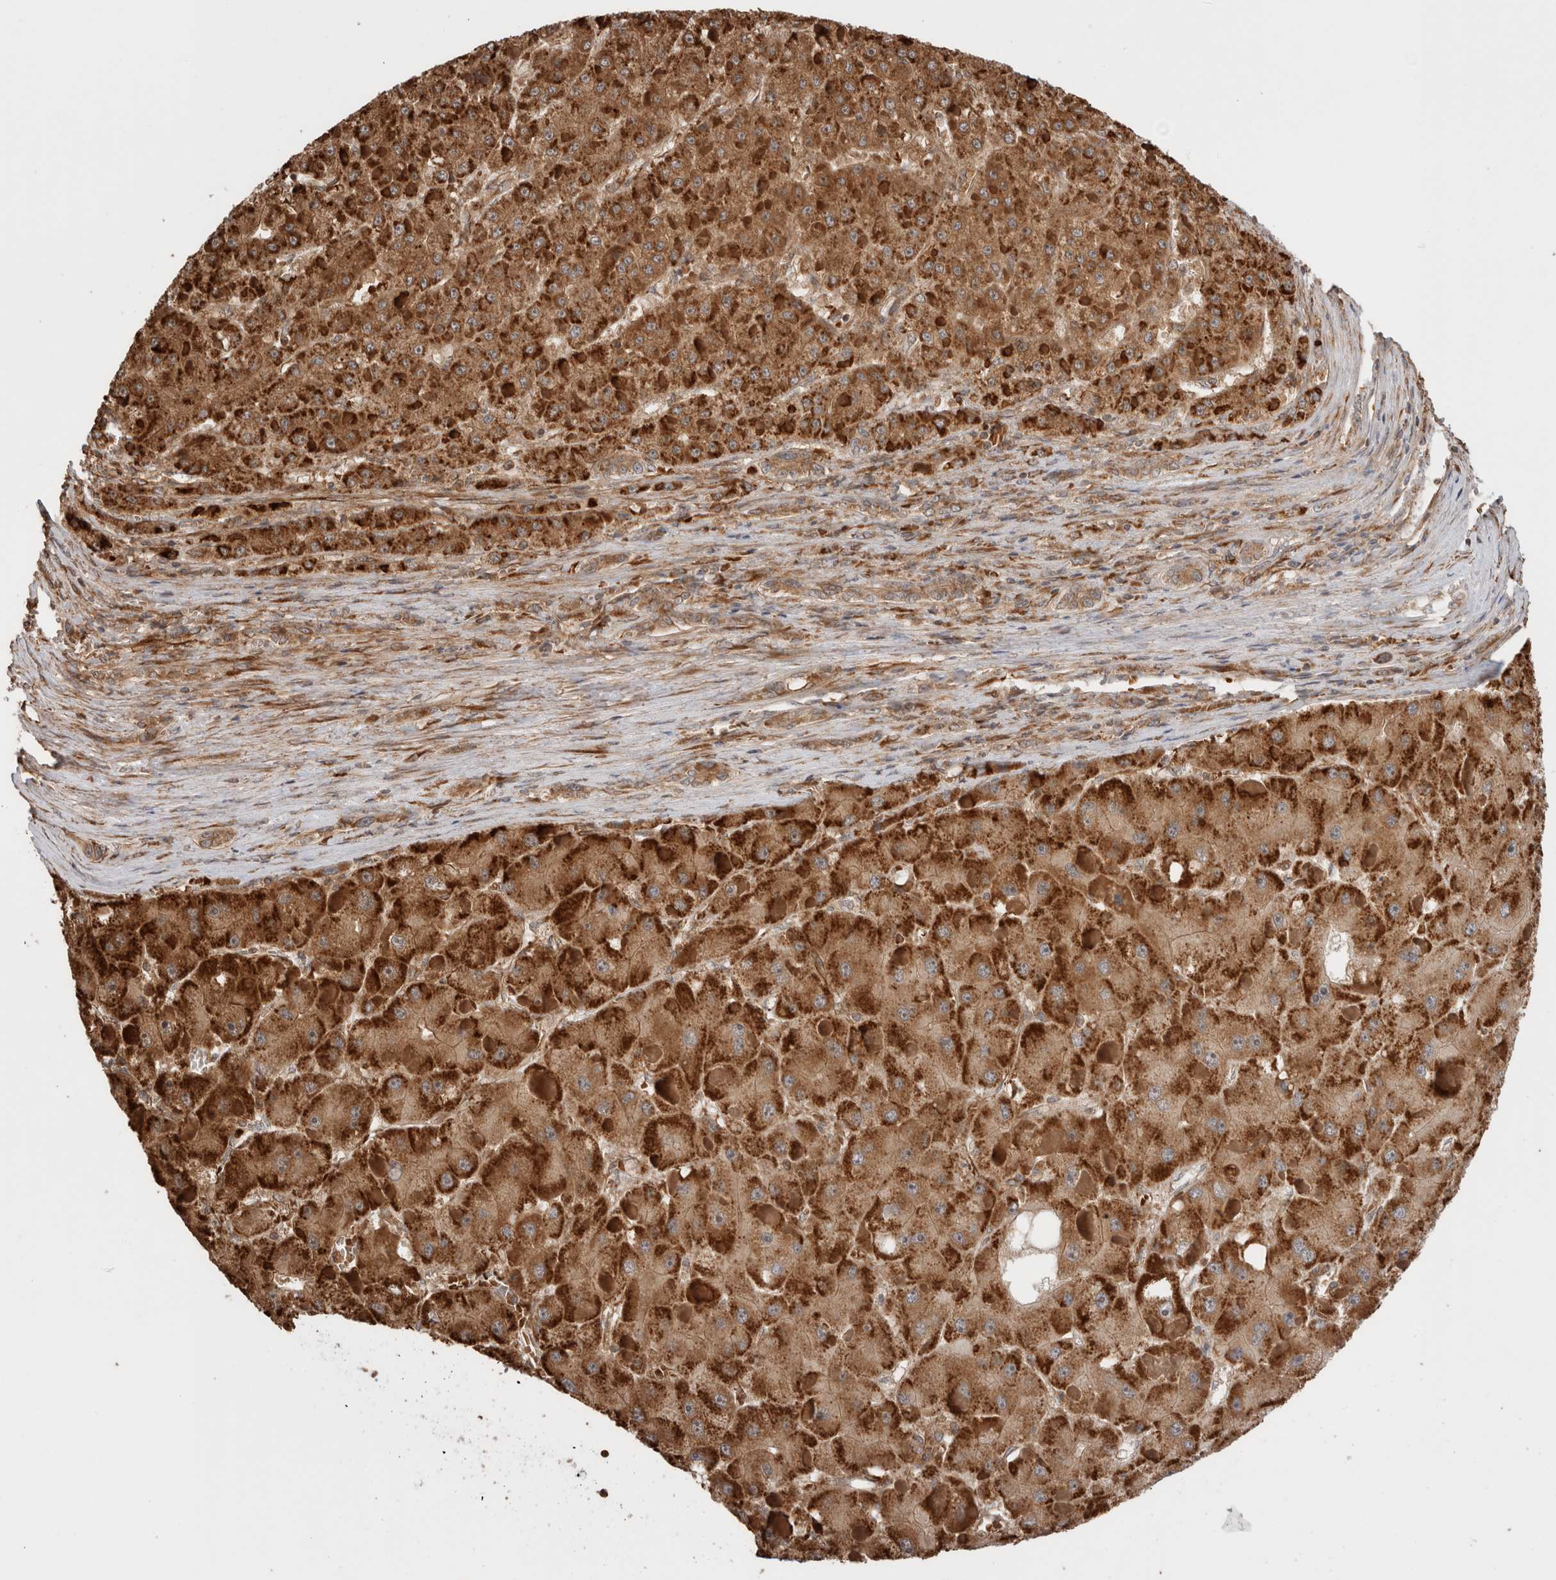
{"staining": {"intensity": "strong", "quantity": ">75%", "location": "cytoplasmic/membranous"}, "tissue": "liver cancer", "cell_type": "Tumor cells", "image_type": "cancer", "snomed": [{"axis": "morphology", "description": "Carcinoma, Hepatocellular, NOS"}, {"axis": "topography", "description": "Liver"}], "caption": "High-power microscopy captured an immunohistochemistry (IHC) micrograph of liver hepatocellular carcinoma, revealing strong cytoplasmic/membranous staining in about >75% of tumor cells. (DAB IHC with brightfield microscopy, high magnification).", "gene": "ZNF649", "patient": {"sex": "female", "age": 73}}